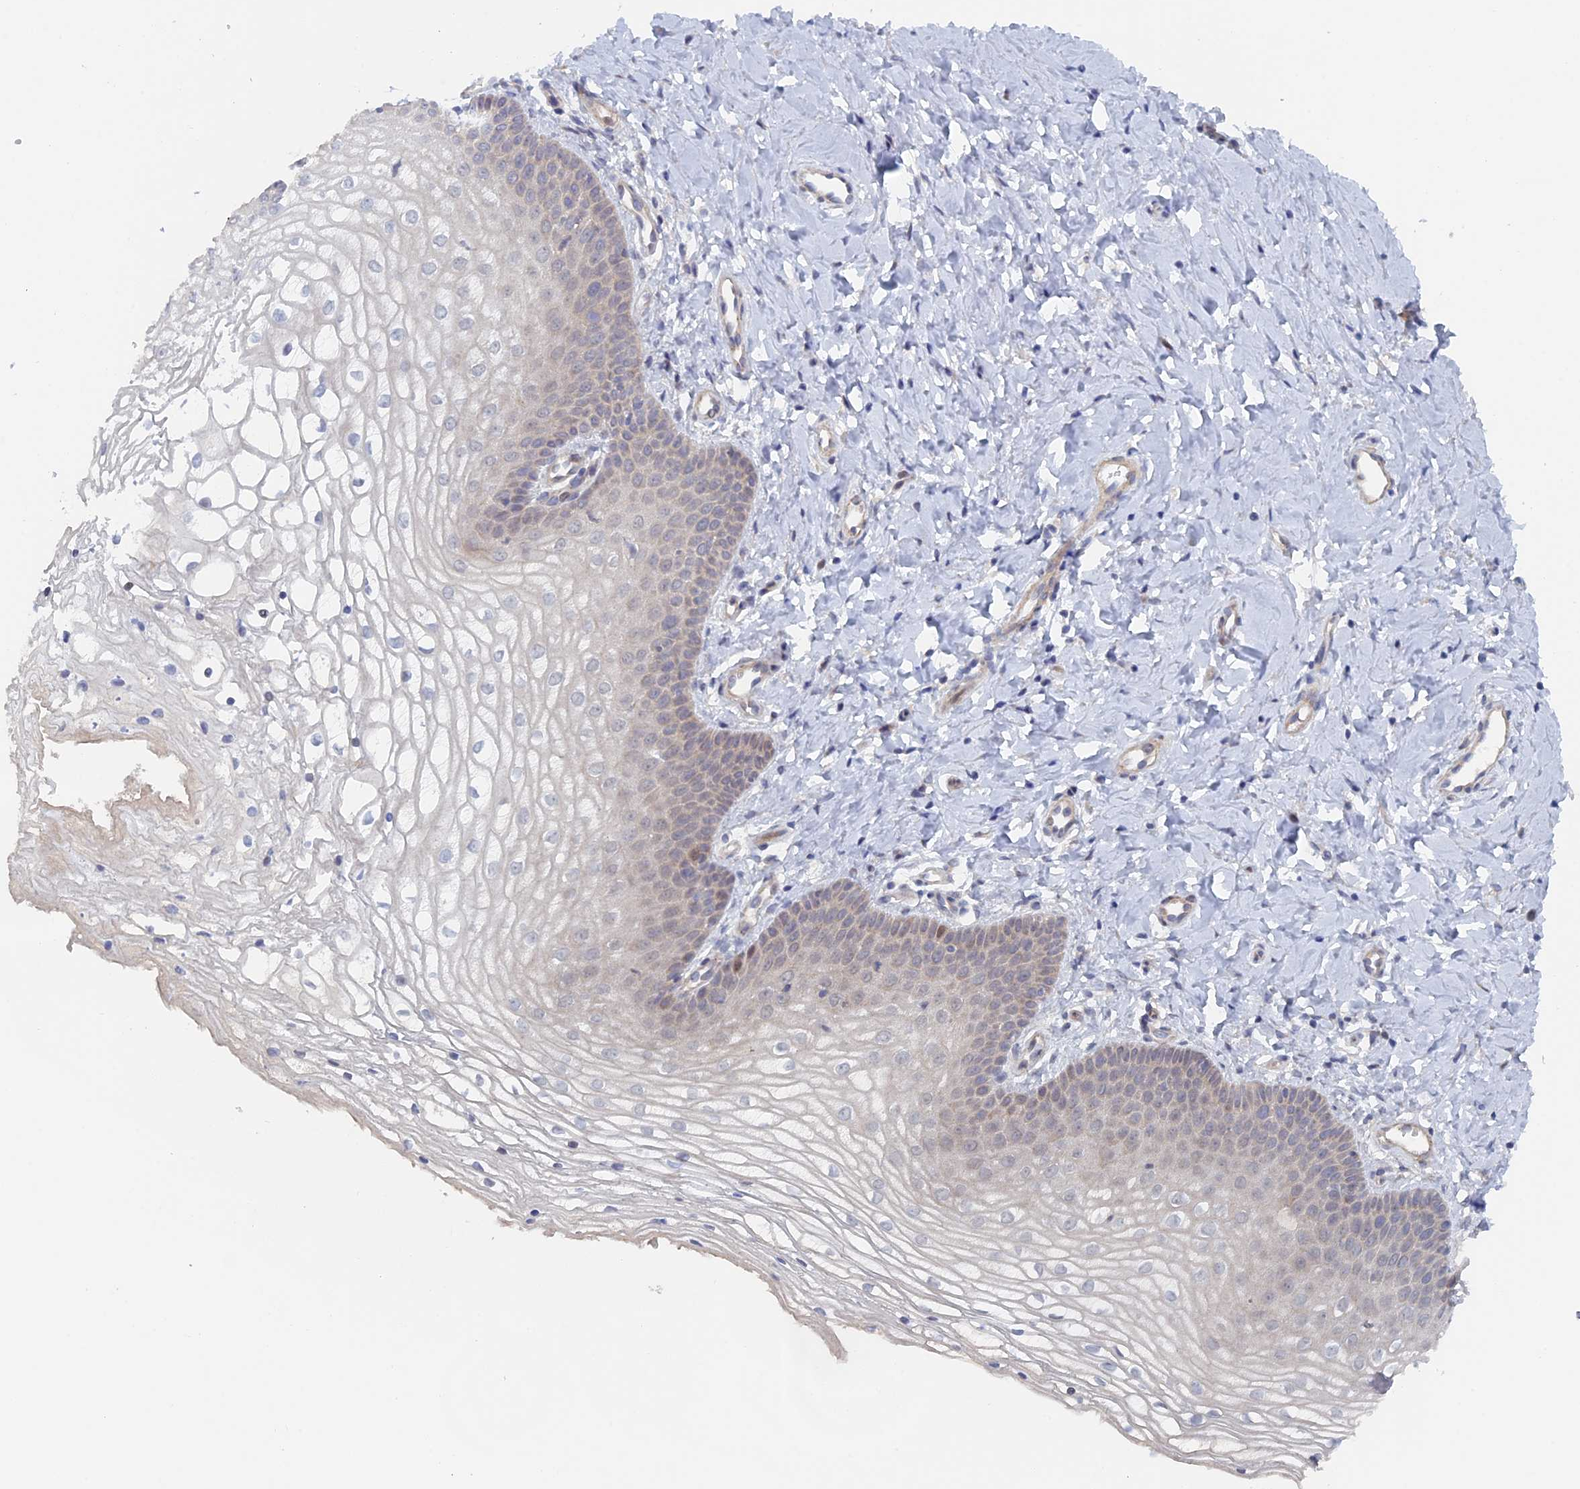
{"staining": {"intensity": "weak", "quantity": "<25%", "location": "nuclear"}, "tissue": "vagina", "cell_type": "Squamous epithelial cells", "image_type": "normal", "snomed": [{"axis": "morphology", "description": "Normal tissue, NOS"}, {"axis": "topography", "description": "Vagina"}], "caption": "A photomicrograph of human vagina is negative for staining in squamous epithelial cells.", "gene": "ELOVL6", "patient": {"sex": "female", "age": 68}}